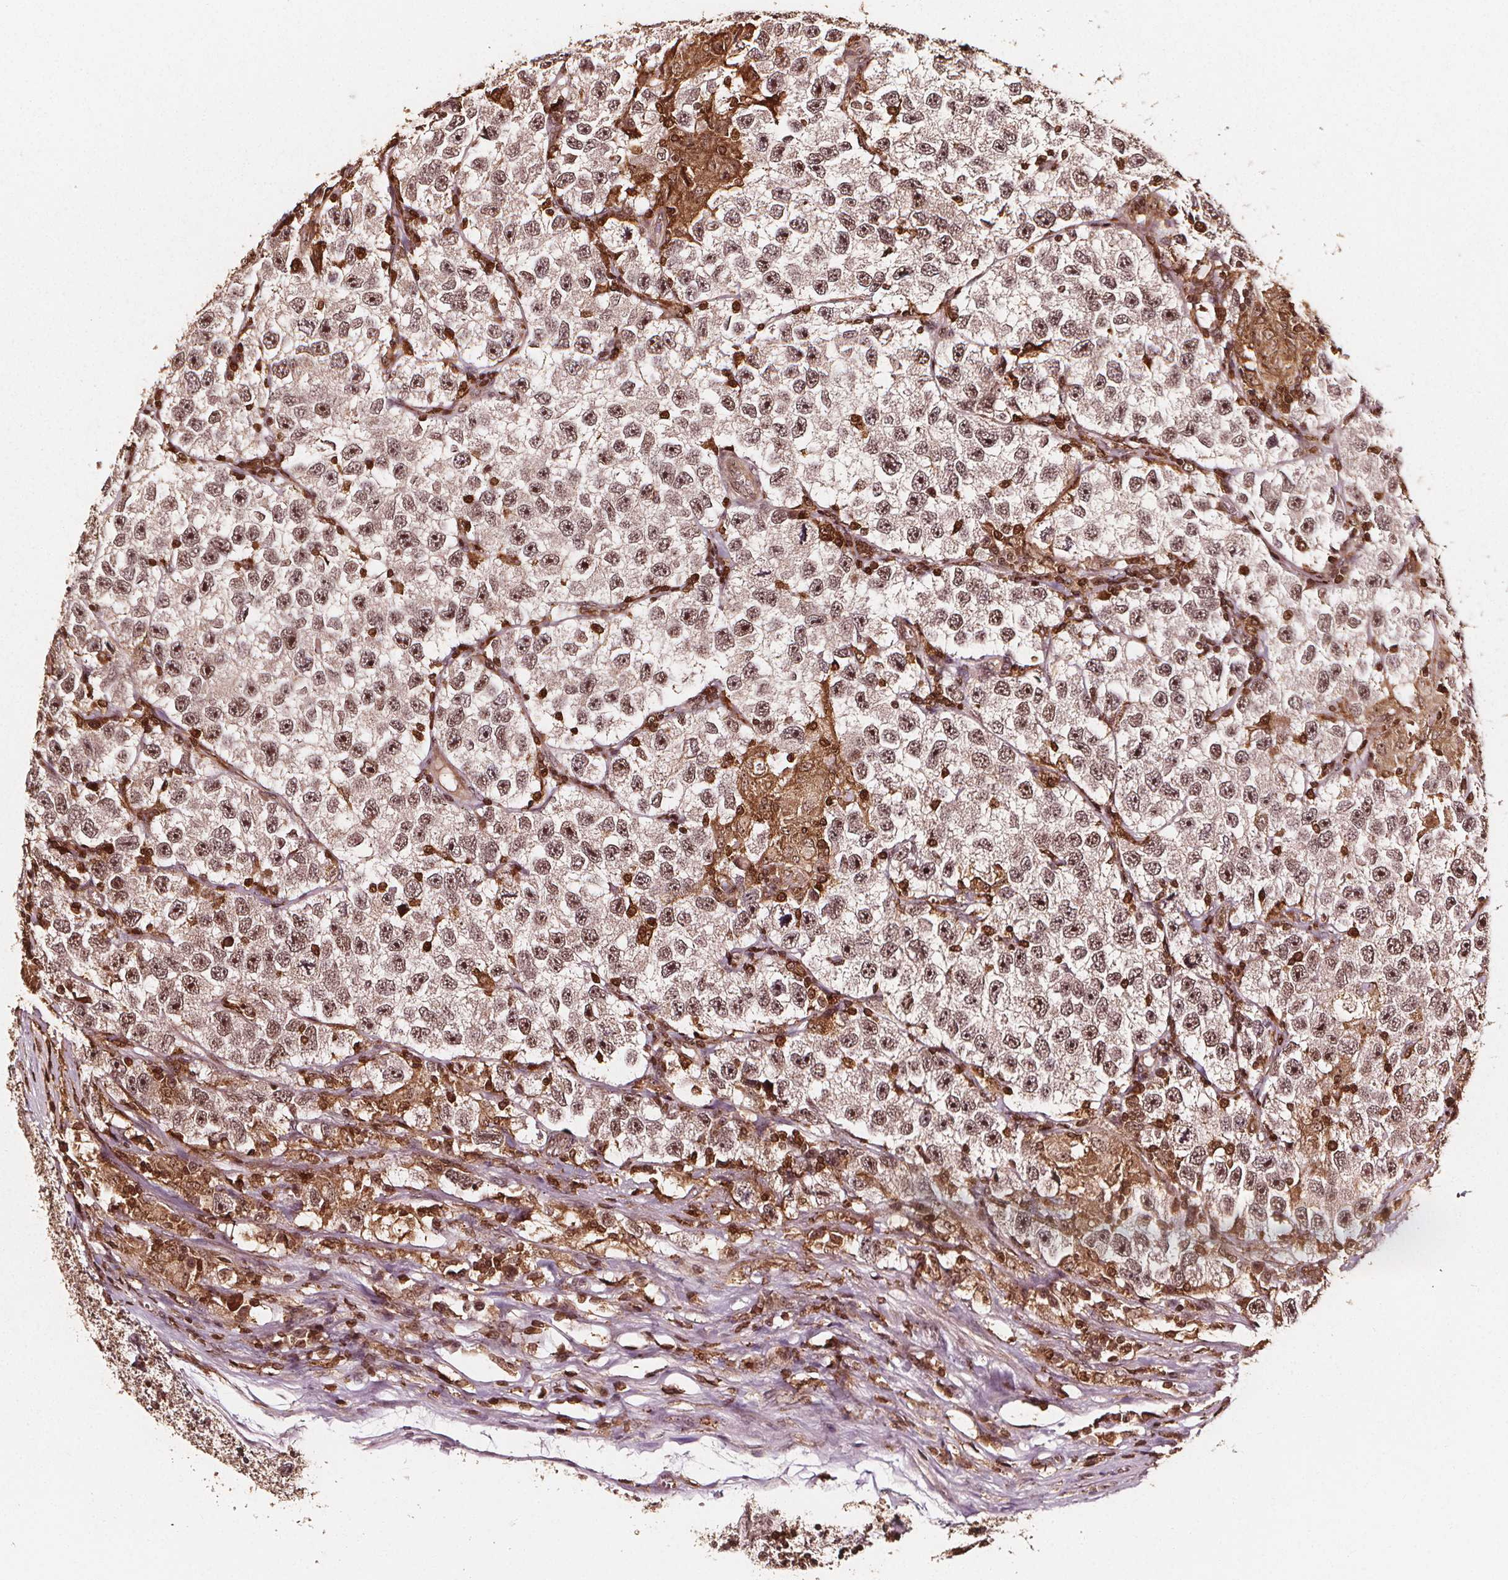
{"staining": {"intensity": "moderate", "quantity": ">75%", "location": "nuclear"}, "tissue": "testis cancer", "cell_type": "Tumor cells", "image_type": "cancer", "snomed": [{"axis": "morphology", "description": "Seminoma, NOS"}, {"axis": "topography", "description": "Testis"}], "caption": "A histopathology image of human testis cancer stained for a protein demonstrates moderate nuclear brown staining in tumor cells.", "gene": "EXOSC9", "patient": {"sex": "male", "age": 26}}